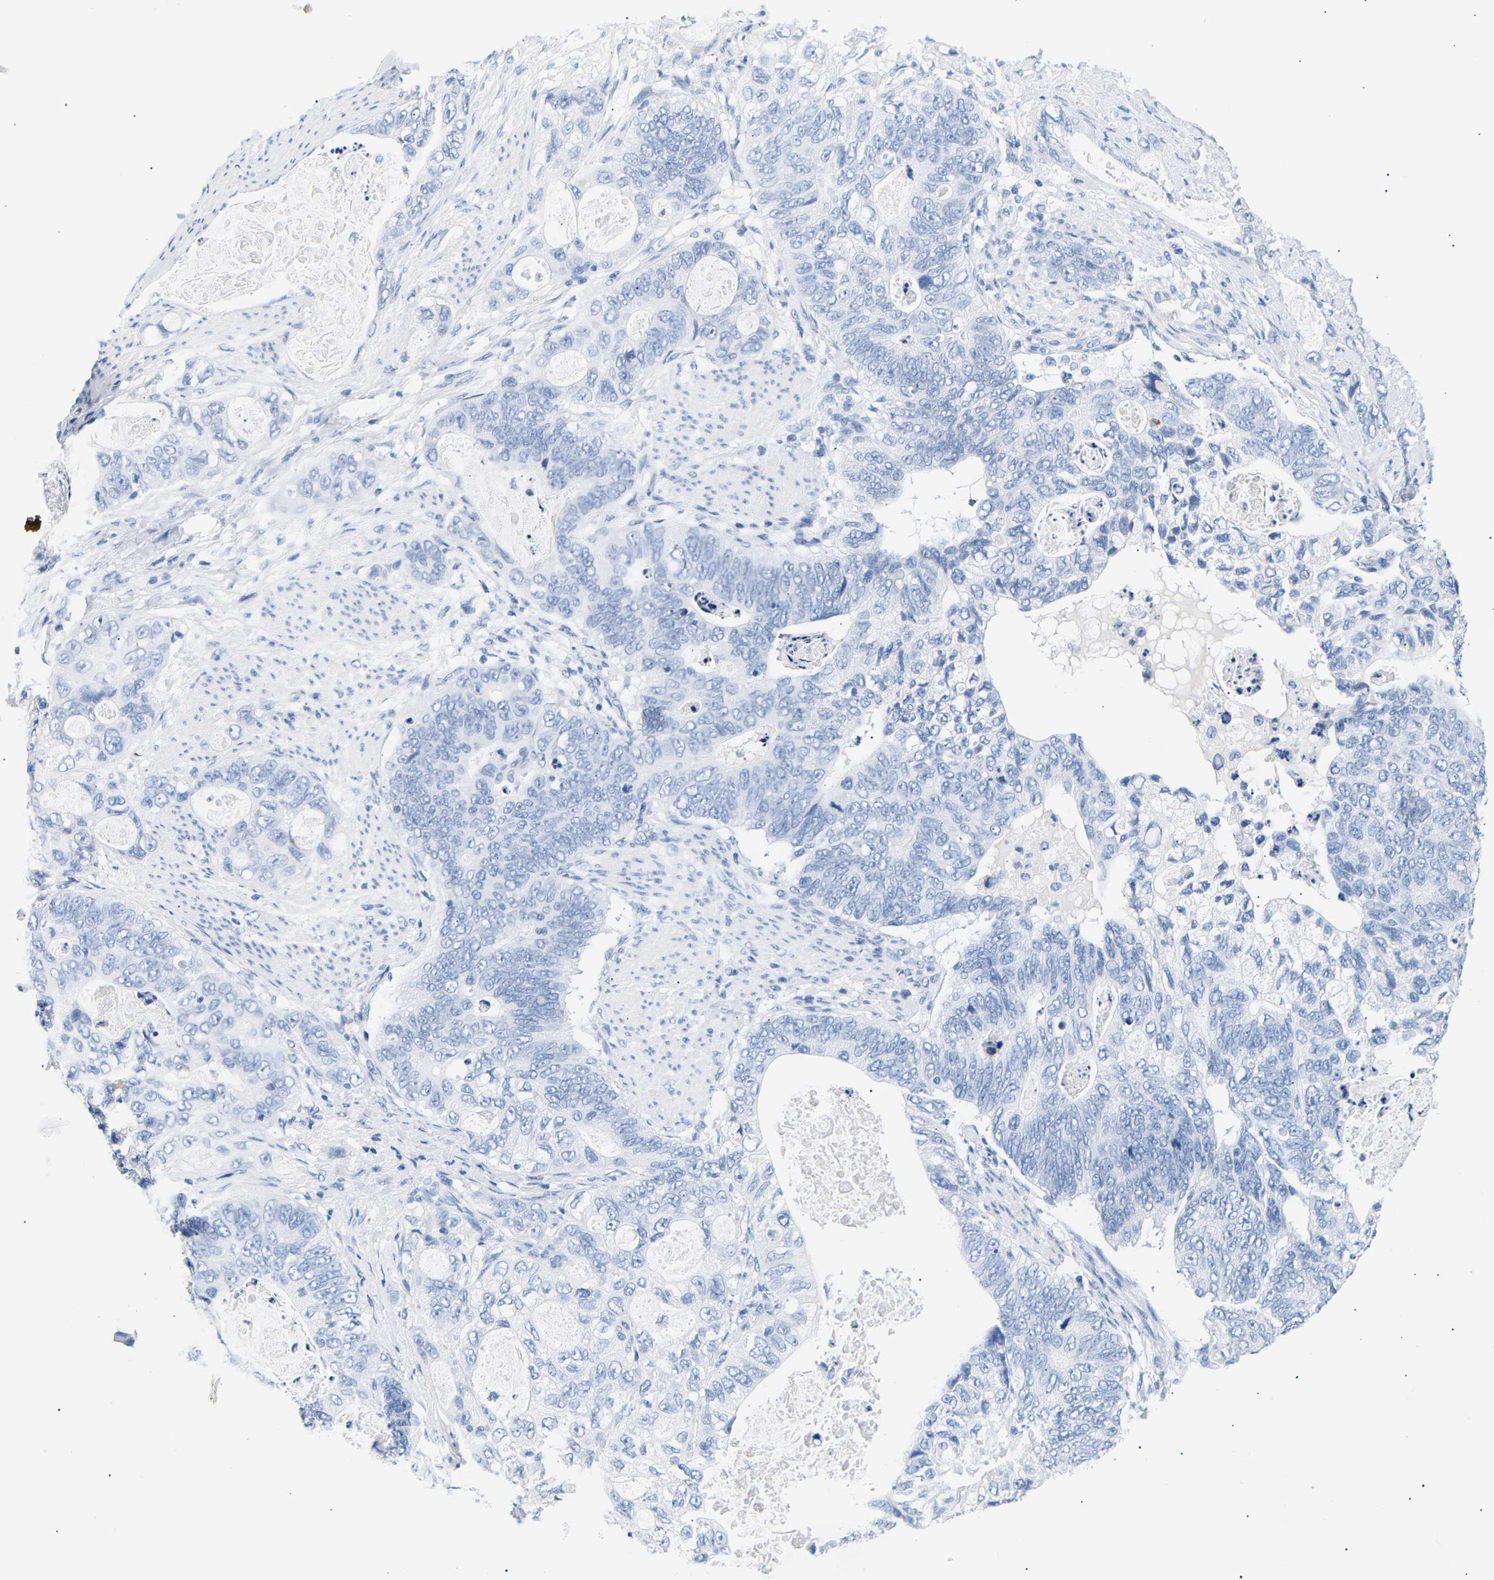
{"staining": {"intensity": "negative", "quantity": "none", "location": "none"}, "tissue": "stomach cancer", "cell_type": "Tumor cells", "image_type": "cancer", "snomed": [{"axis": "morphology", "description": "Normal tissue, NOS"}, {"axis": "morphology", "description": "Adenocarcinoma, NOS"}, {"axis": "topography", "description": "Stomach"}], "caption": "Stomach adenocarcinoma was stained to show a protein in brown. There is no significant positivity in tumor cells.", "gene": "SPINK2", "patient": {"sex": "female", "age": 89}}